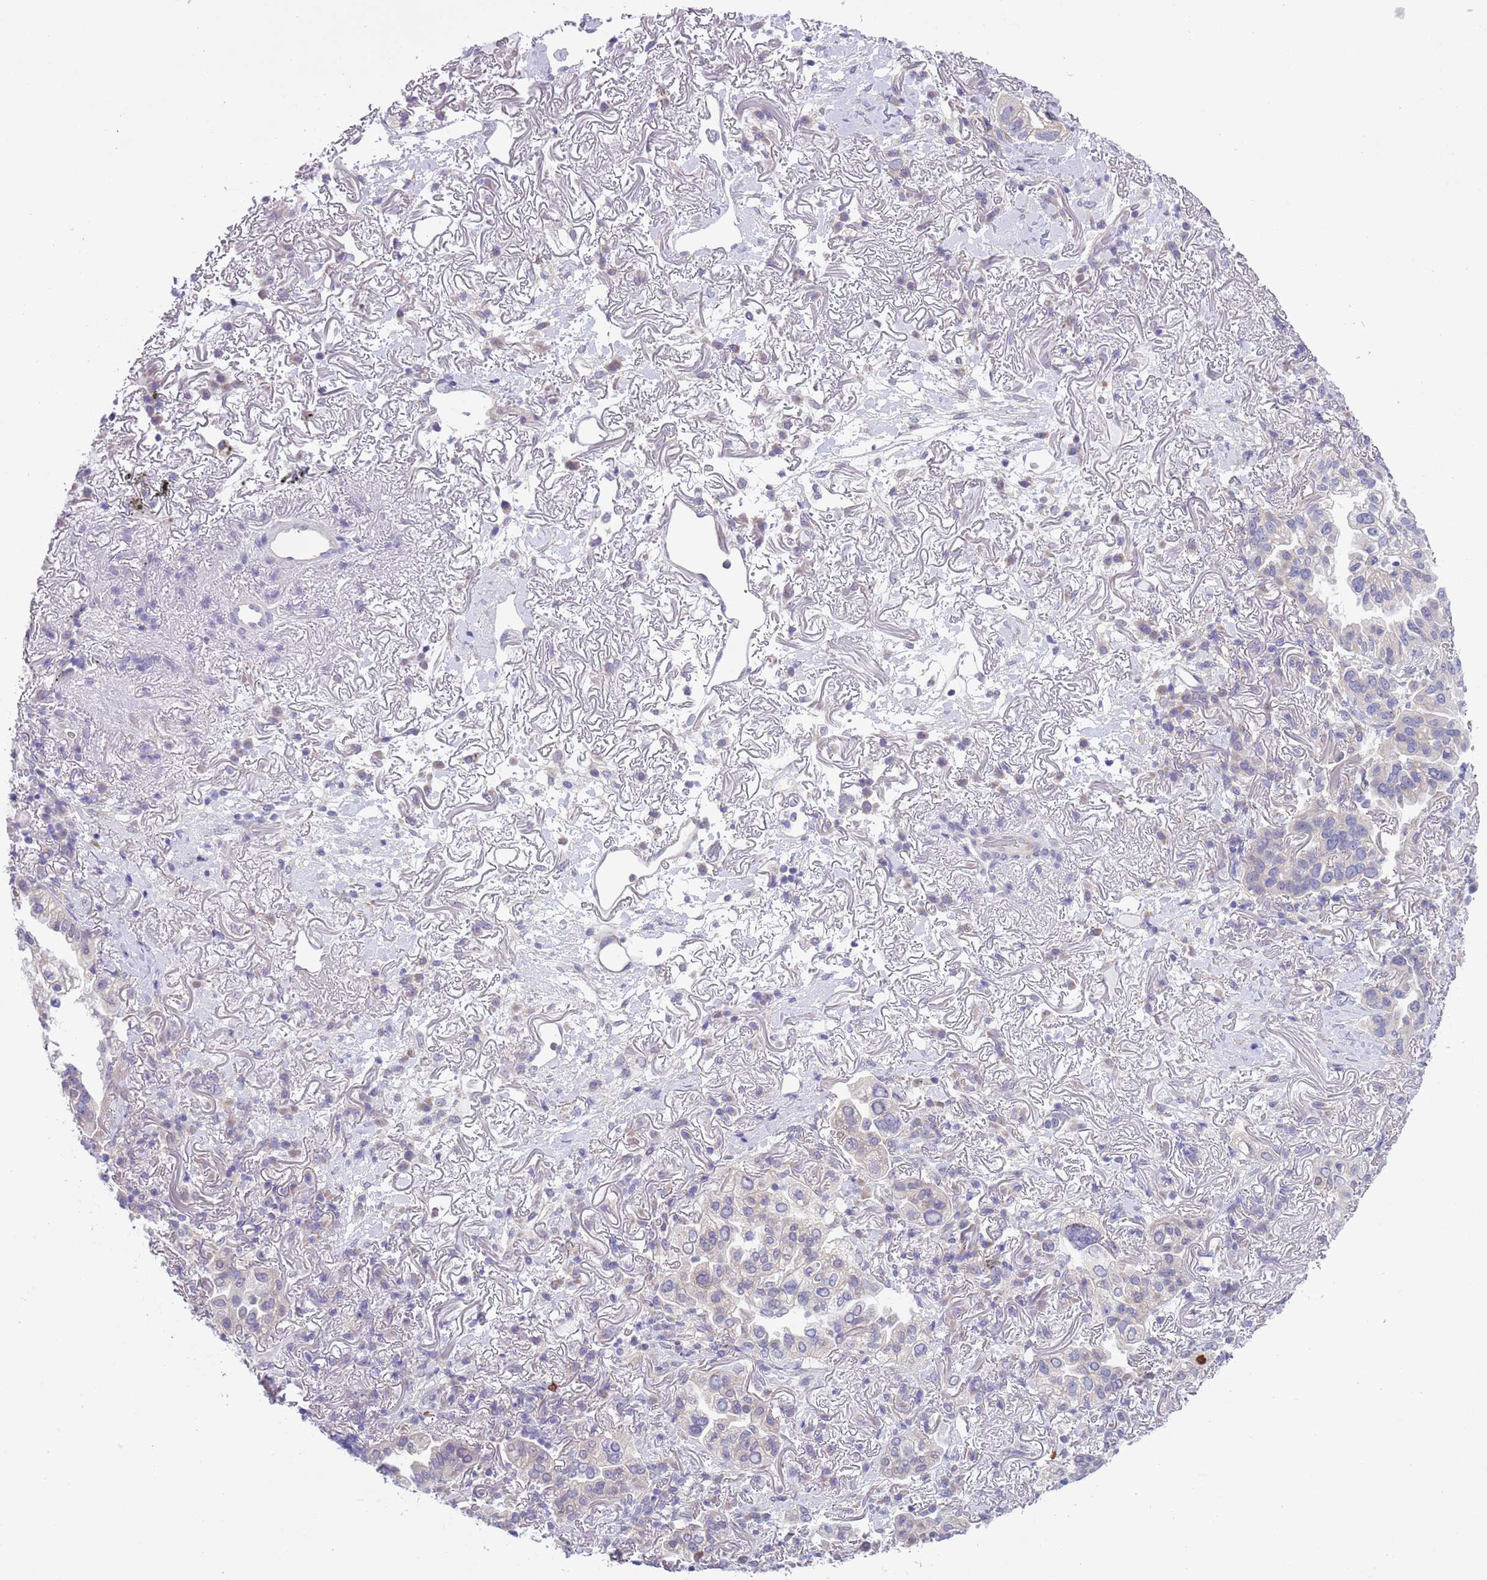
{"staining": {"intensity": "negative", "quantity": "none", "location": "none"}, "tissue": "lung cancer", "cell_type": "Tumor cells", "image_type": "cancer", "snomed": [{"axis": "morphology", "description": "Adenocarcinoma, NOS"}, {"axis": "topography", "description": "Lung"}], "caption": "The IHC photomicrograph has no significant staining in tumor cells of lung cancer (adenocarcinoma) tissue. The staining is performed using DAB brown chromogen with nuclei counter-stained in using hematoxylin.", "gene": "ZFP2", "patient": {"sex": "female", "age": 69}}